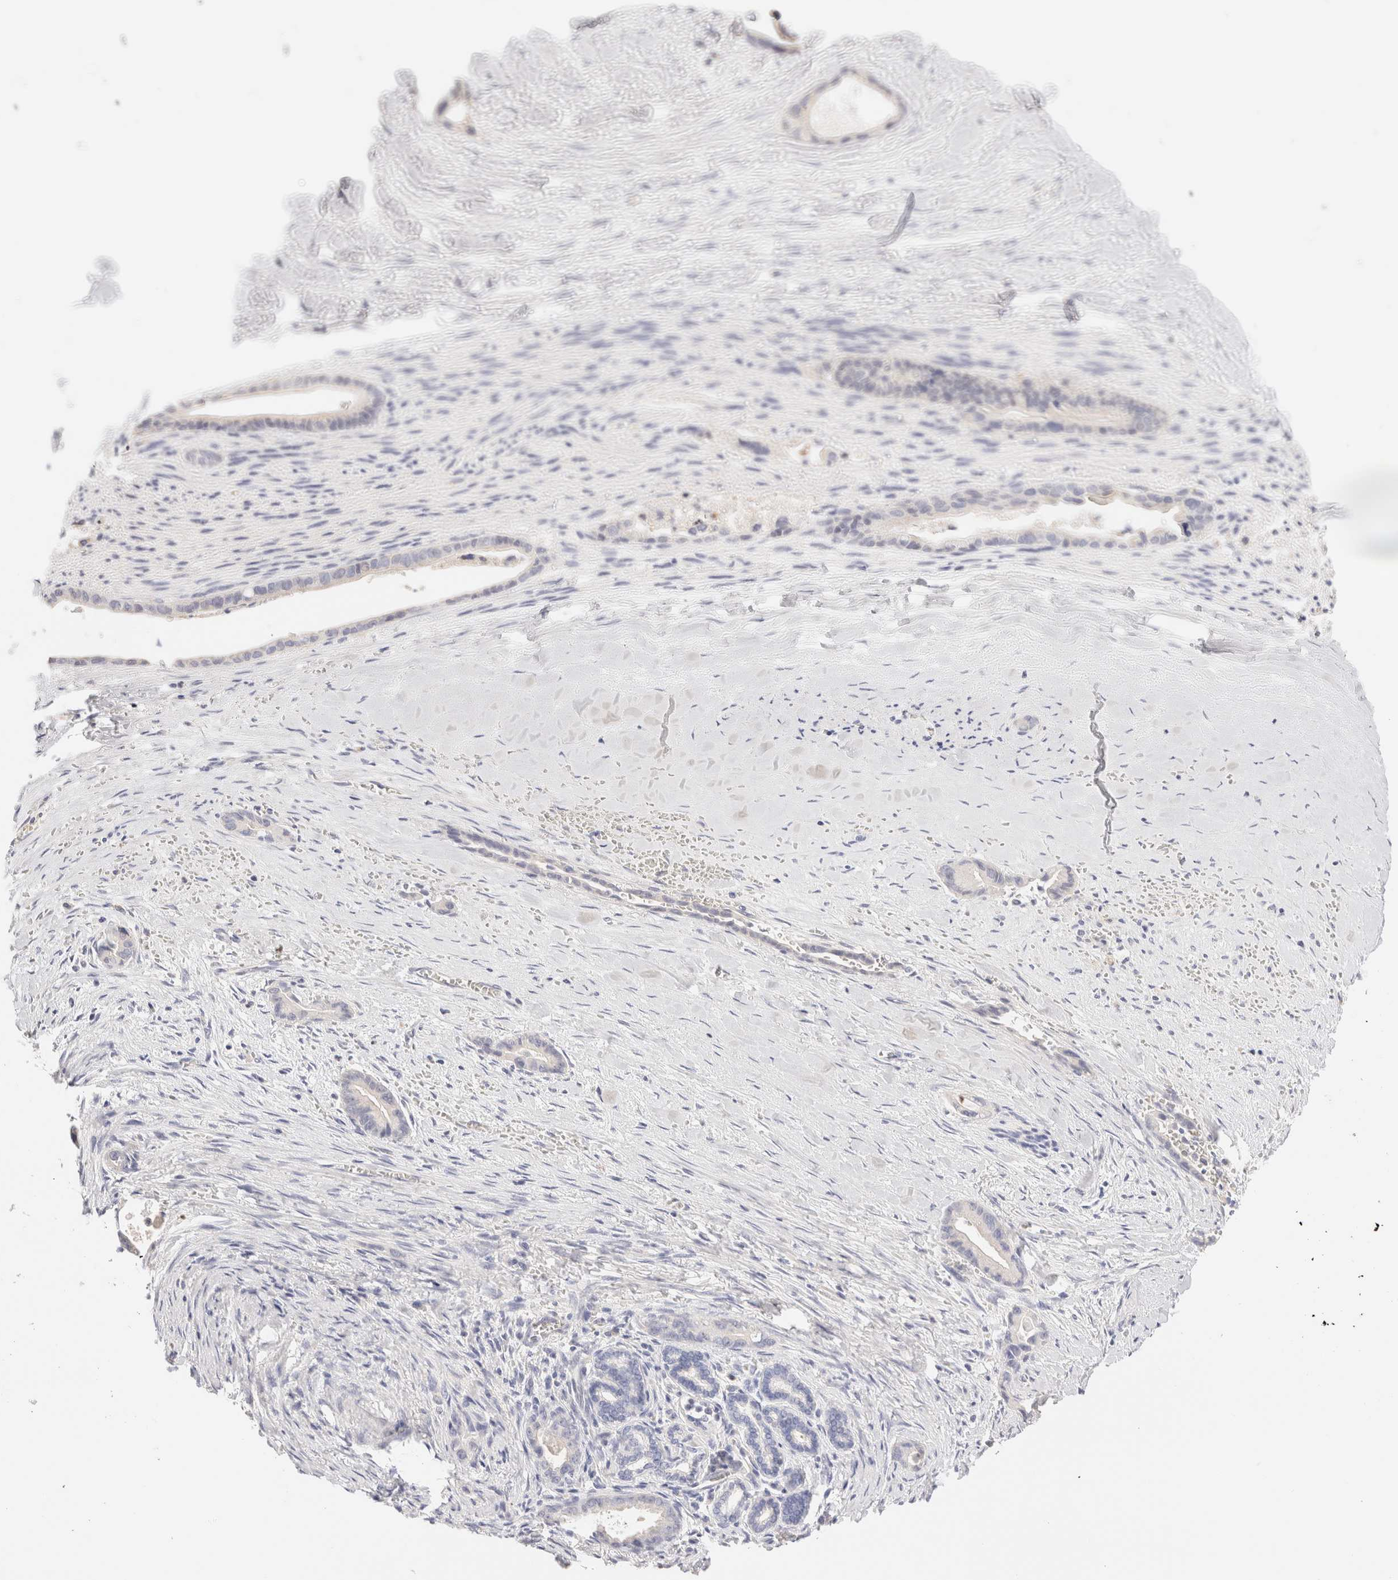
{"staining": {"intensity": "negative", "quantity": "none", "location": "none"}, "tissue": "liver cancer", "cell_type": "Tumor cells", "image_type": "cancer", "snomed": [{"axis": "morphology", "description": "Cholangiocarcinoma"}, {"axis": "topography", "description": "Liver"}], "caption": "Immunohistochemistry (IHC) image of neoplastic tissue: human liver cancer stained with DAB displays no significant protein staining in tumor cells.", "gene": "SCGB2A2", "patient": {"sex": "female", "age": 55}}